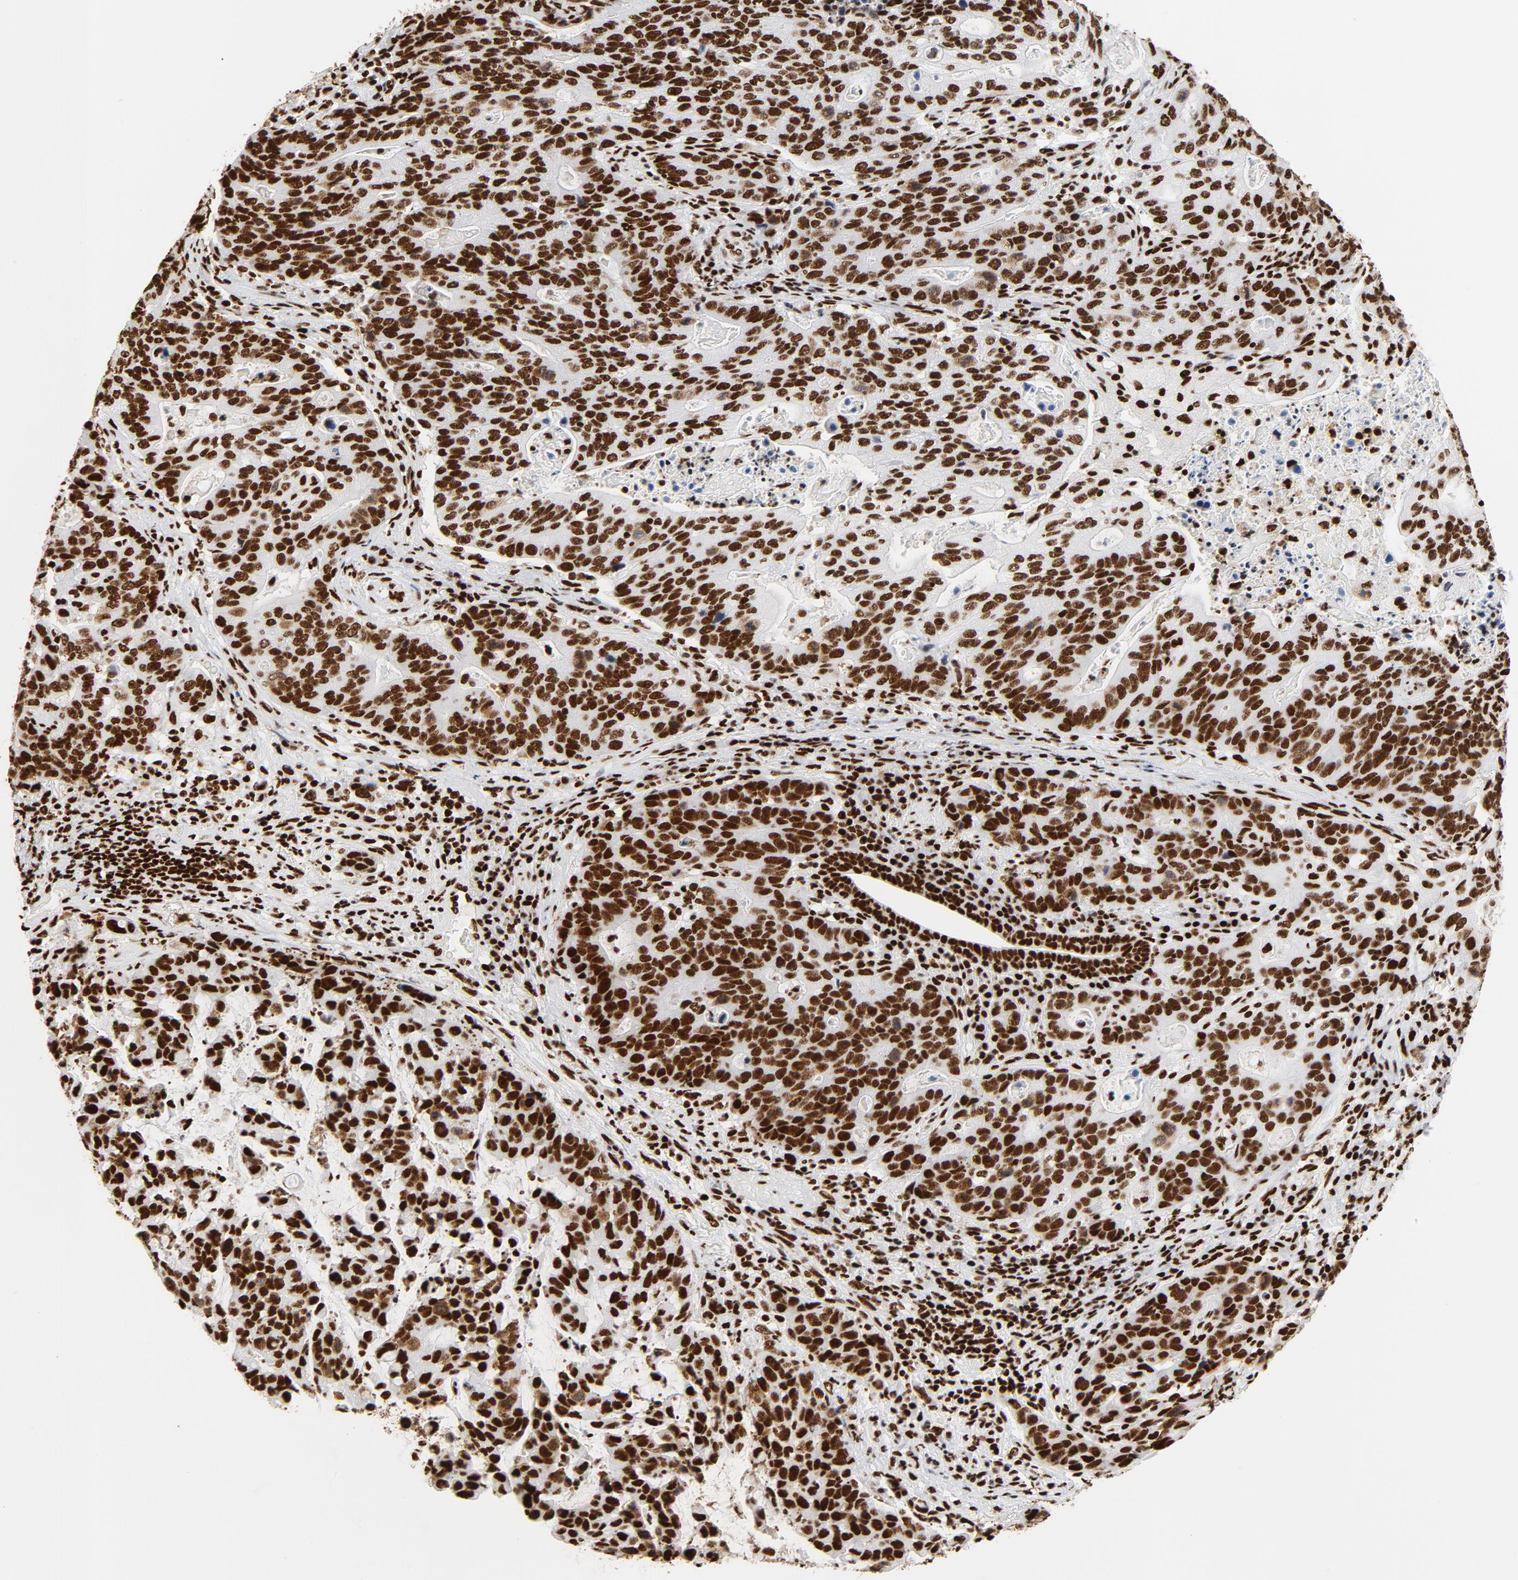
{"staining": {"intensity": "strong", "quantity": ">75%", "location": "nuclear"}, "tissue": "stomach cancer", "cell_type": "Tumor cells", "image_type": "cancer", "snomed": [{"axis": "morphology", "description": "Adenocarcinoma, NOS"}, {"axis": "topography", "description": "Esophagus"}, {"axis": "topography", "description": "Stomach"}], "caption": "Protein expression by immunohistochemistry (IHC) shows strong nuclear staining in about >75% of tumor cells in stomach cancer.", "gene": "XRCC6", "patient": {"sex": "male", "age": 74}}